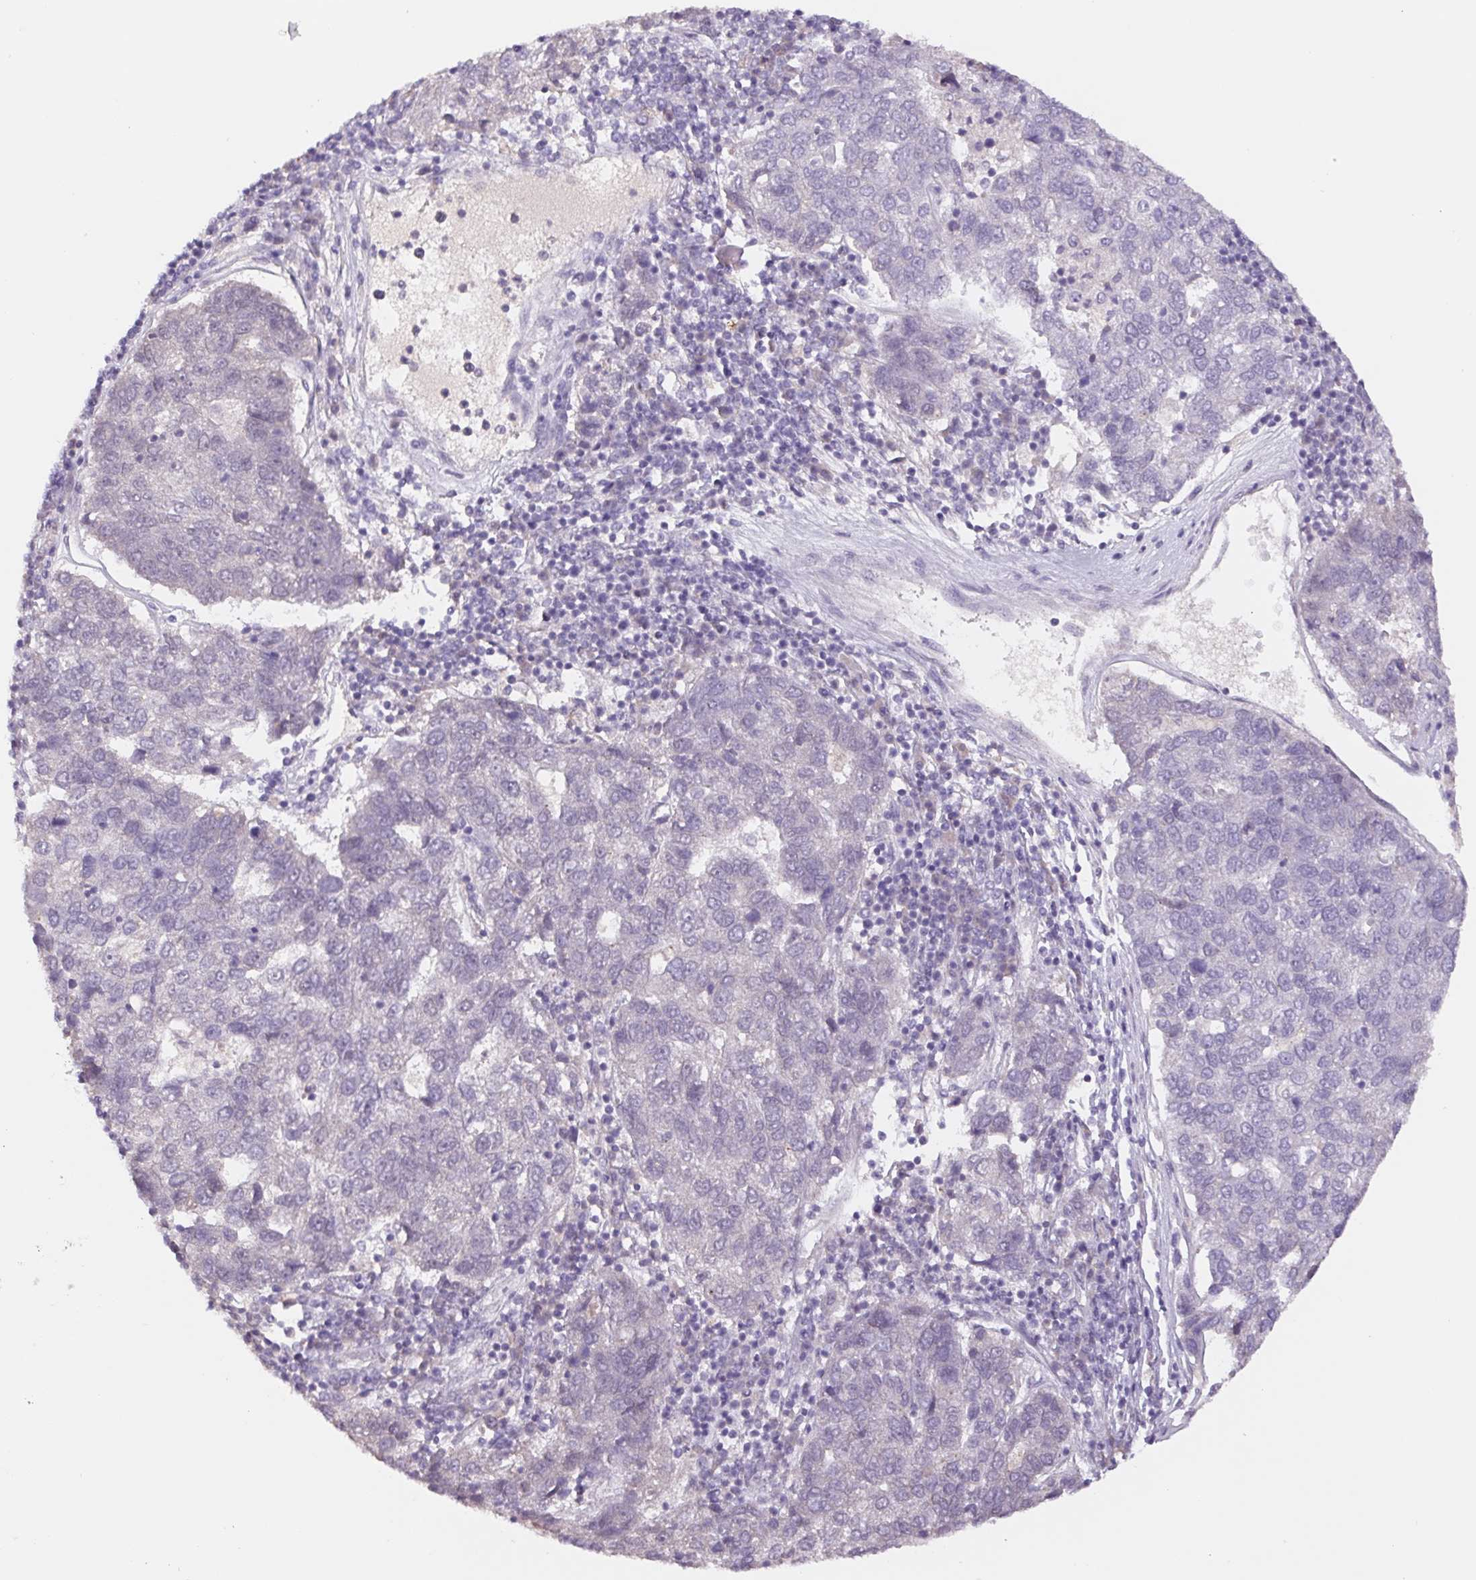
{"staining": {"intensity": "negative", "quantity": "none", "location": "none"}, "tissue": "pancreatic cancer", "cell_type": "Tumor cells", "image_type": "cancer", "snomed": [{"axis": "morphology", "description": "Adenocarcinoma, NOS"}, {"axis": "topography", "description": "Pancreas"}], "caption": "DAB (3,3'-diaminobenzidine) immunohistochemical staining of pancreatic cancer (adenocarcinoma) exhibits no significant expression in tumor cells. (DAB (3,3'-diaminobenzidine) IHC, high magnification).", "gene": "PNMA8B", "patient": {"sex": "female", "age": 61}}